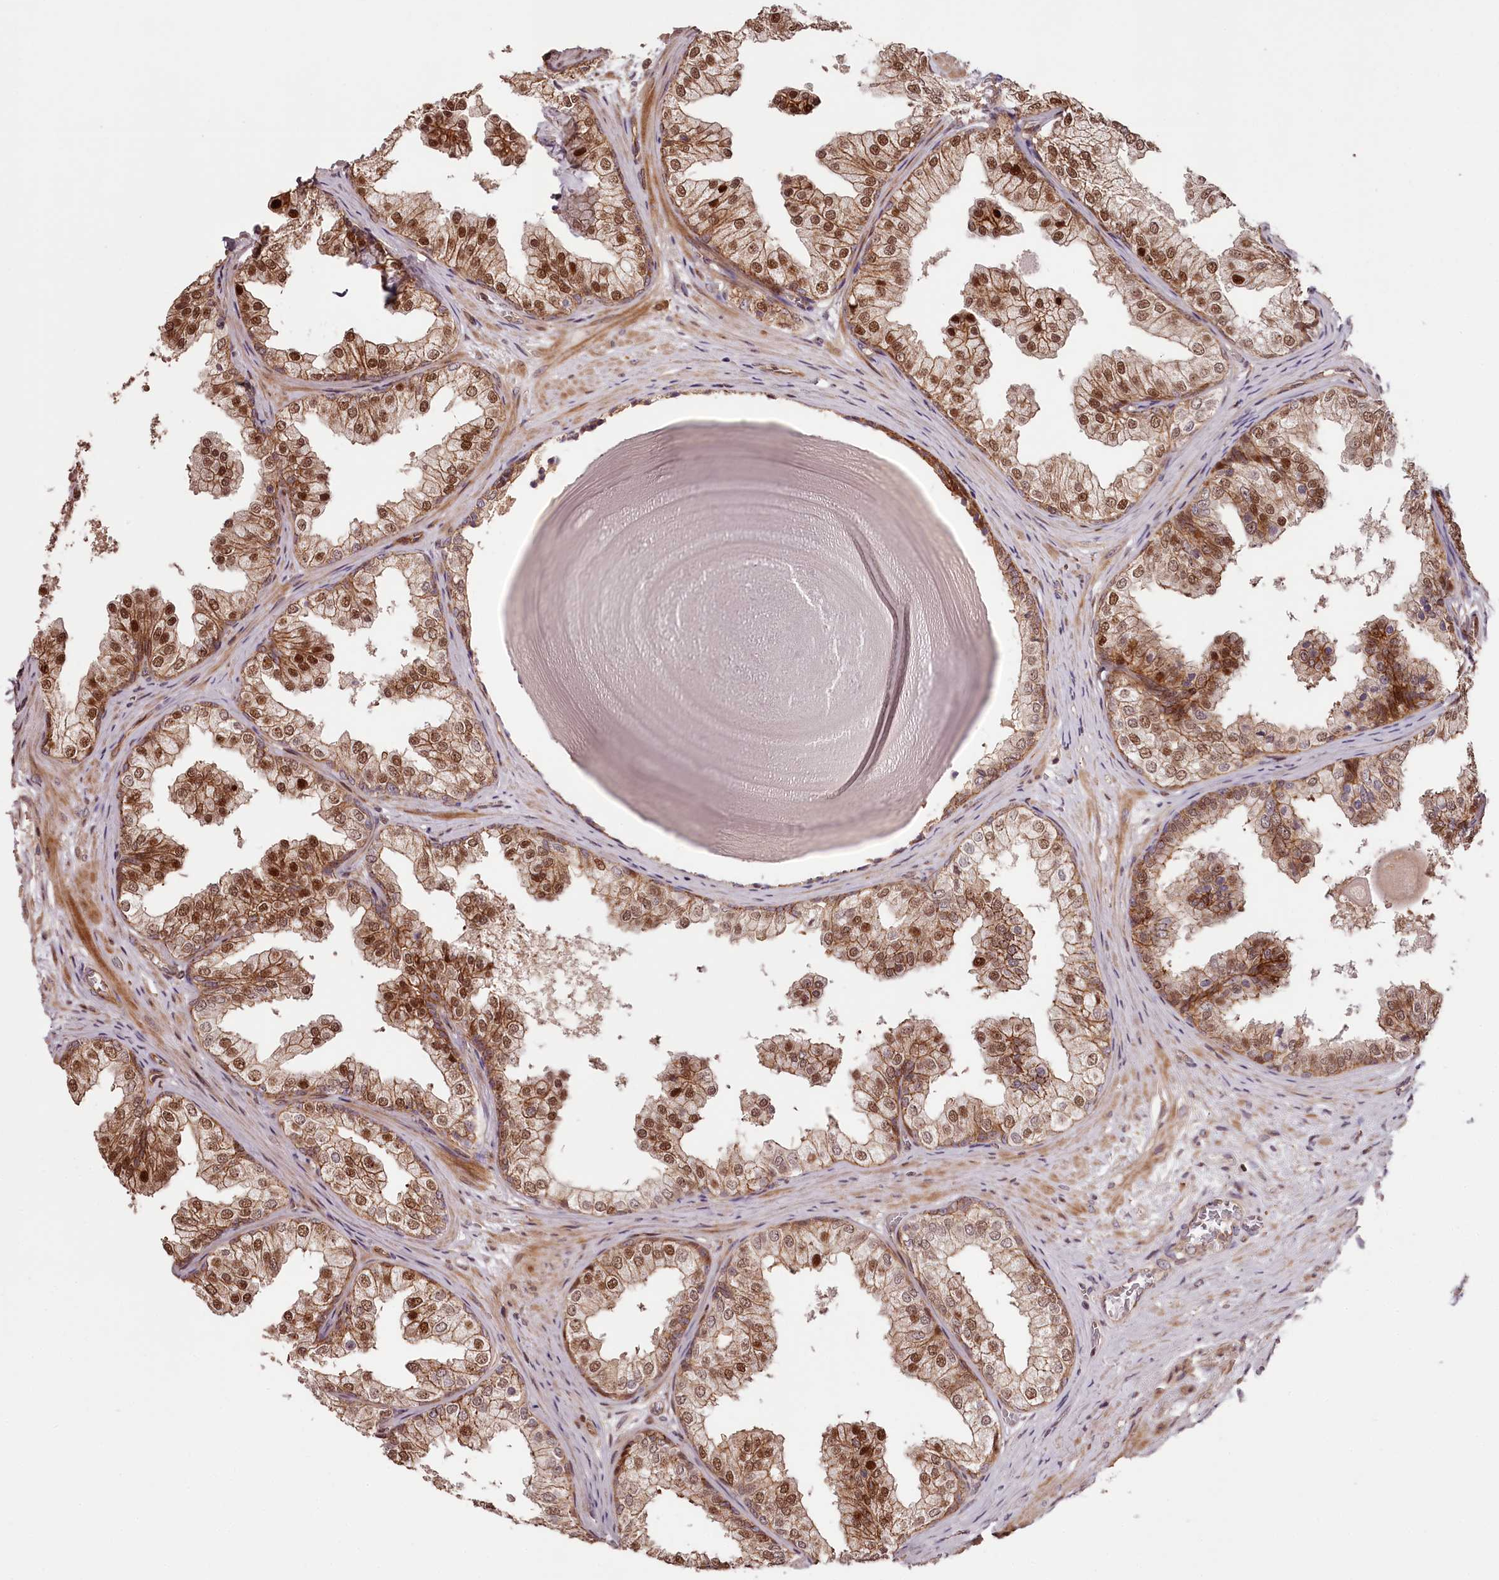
{"staining": {"intensity": "moderate", "quantity": ">75%", "location": "cytoplasmic/membranous,nuclear"}, "tissue": "prostate", "cell_type": "Glandular cells", "image_type": "normal", "snomed": [{"axis": "morphology", "description": "Normal tissue, NOS"}, {"axis": "topography", "description": "Prostate"}], "caption": "High-power microscopy captured an immunohistochemistry (IHC) histopathology image of benign prostate, revealing moderate cytoplasmic/membranous,nuclear expression in approximately >75% of glandular cells. (DAB = brown stain, brightfield microscopy at high magnification).", "gene": "KIF14", "patient": {"sex": "male", "age": 48}}